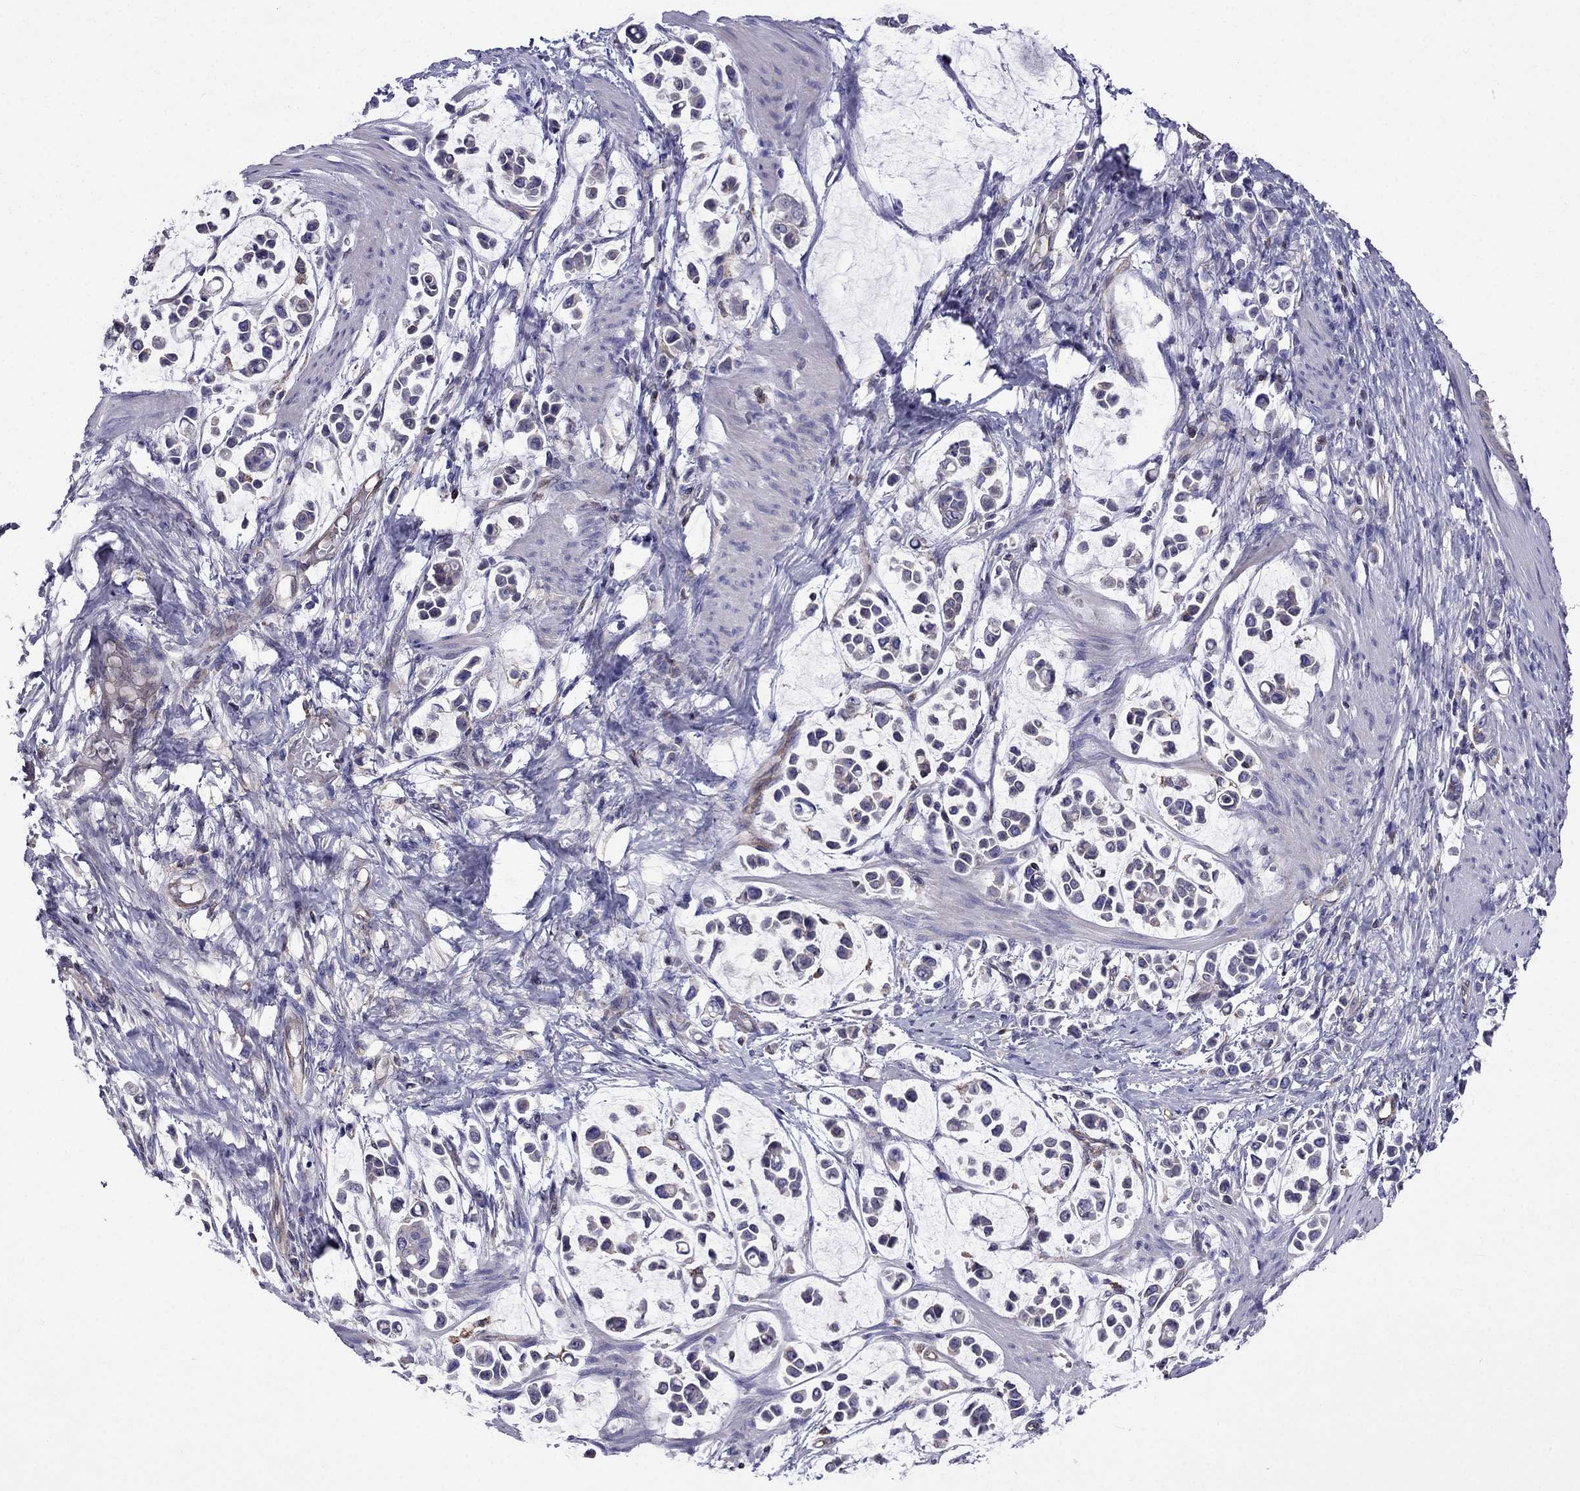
{"staining": {"intensity": "negative", "quantity": "none", "location": "none"}, "tissue": "stomach cancer", "cell_type": "Tumor cells", "image_type": "cancer", "snomed": [{"axis": "morphology", "description": "Adenocarcinoma, NOS"}, {"axis": "topography", "description": "Stomach"}], "caption": "Immunohistochemical staining of human stomach cancer (adenocarcinoma) demonstrates no significant expression in tumor cells.", "gene": "GNAL", "patient": {"sex": "male", "age": 82}}